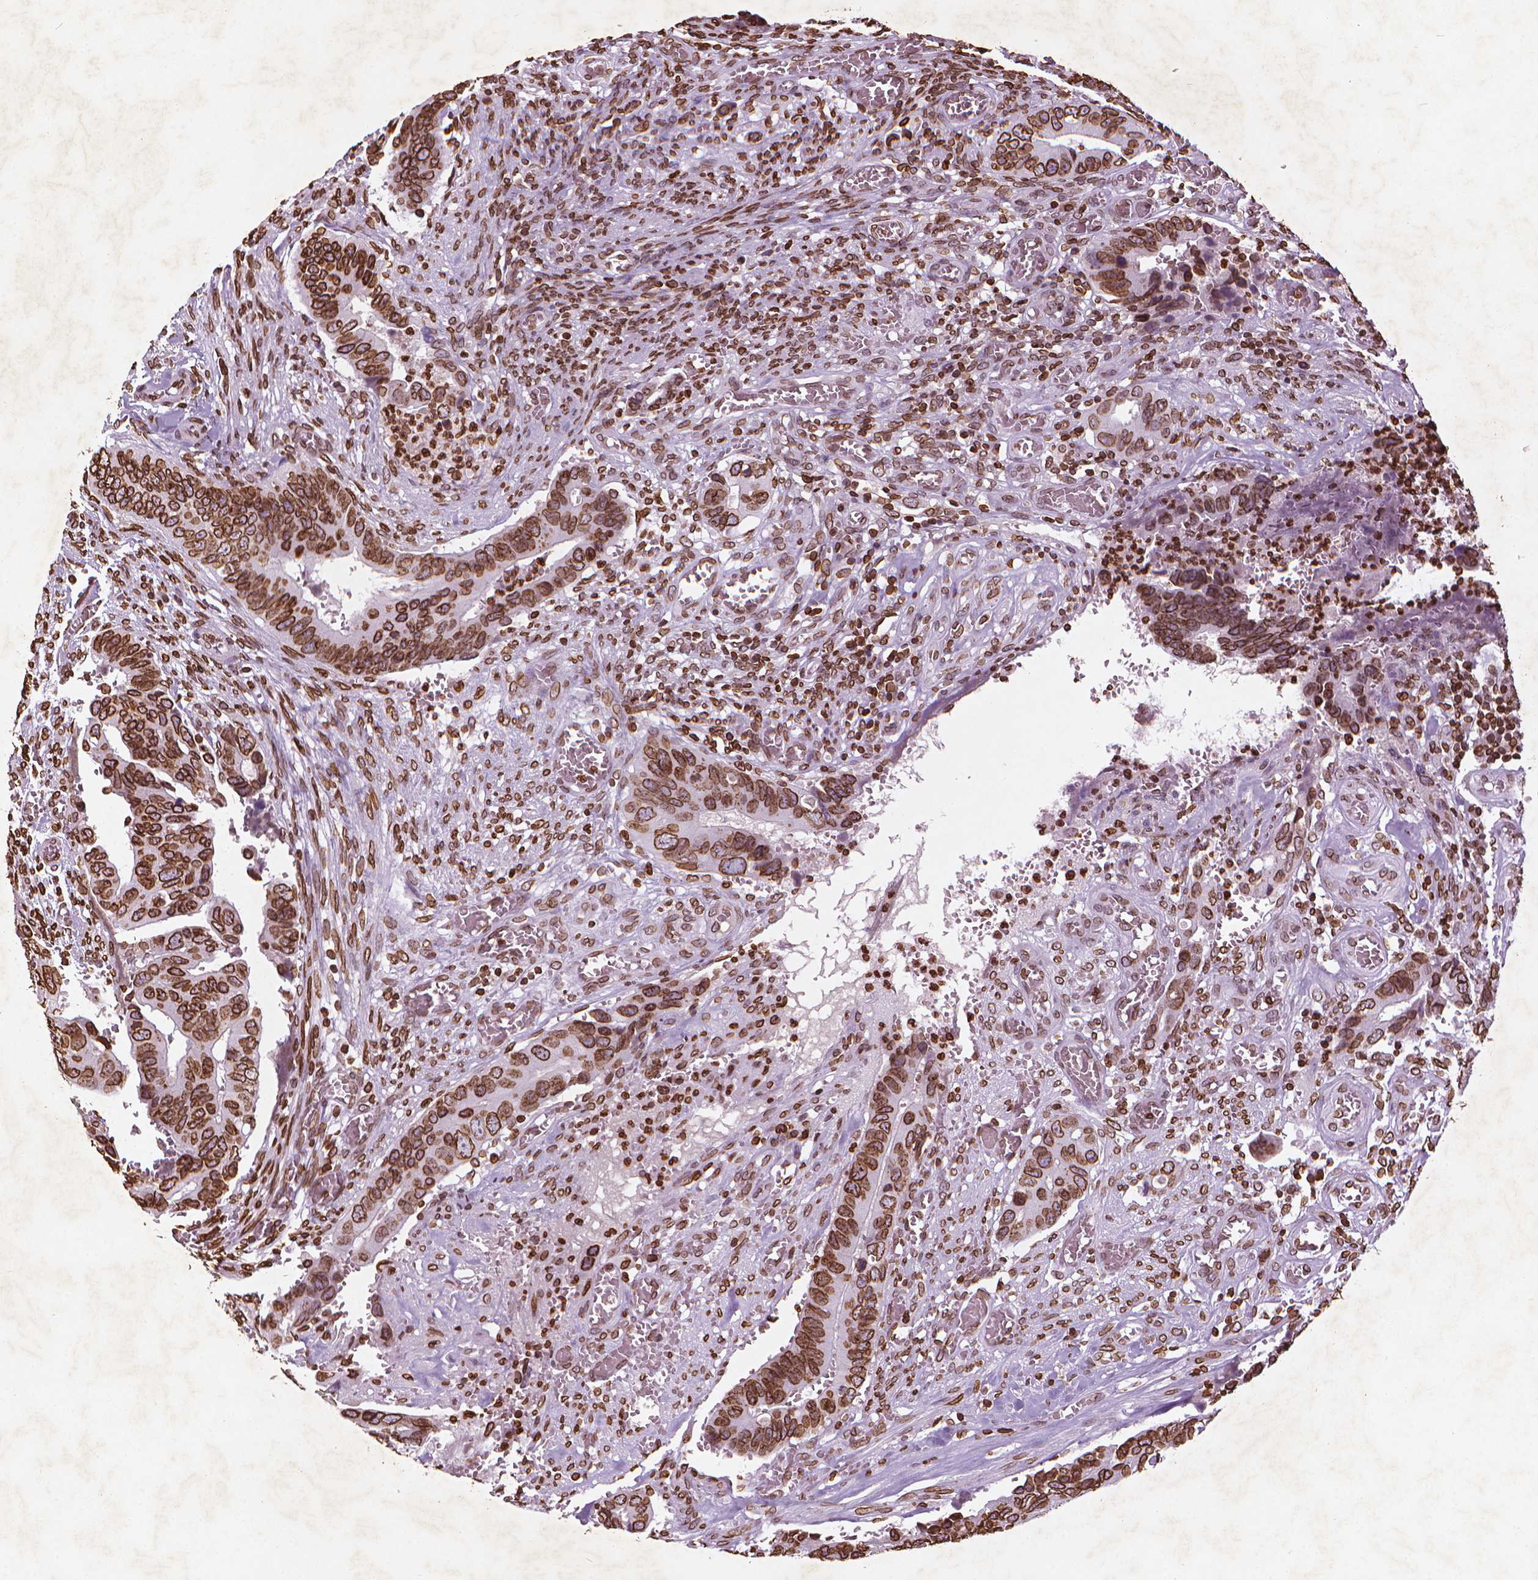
{"staining": {"intensity": "strong", "quantity": ">75%", "location": "cytoplasmic/membranous,nuclear"}, "tissue": "colorectal cancer", "cell_type": "Tumor cells", "image_type": "cancer", "snomed": [{"axis": "morphology", "description": "Adenocarcinoma, NOS"}, {"axis": "topography", "description": "Colon"}], "caption": "Tumor cells demonstrate strong cytoplasmic/membranous and nuclear positivity in approximately >75% of cells in colorectal adenocarcinoma.", "gene": "LMNB1", "patient": {"sex": "male", "age": 49}}